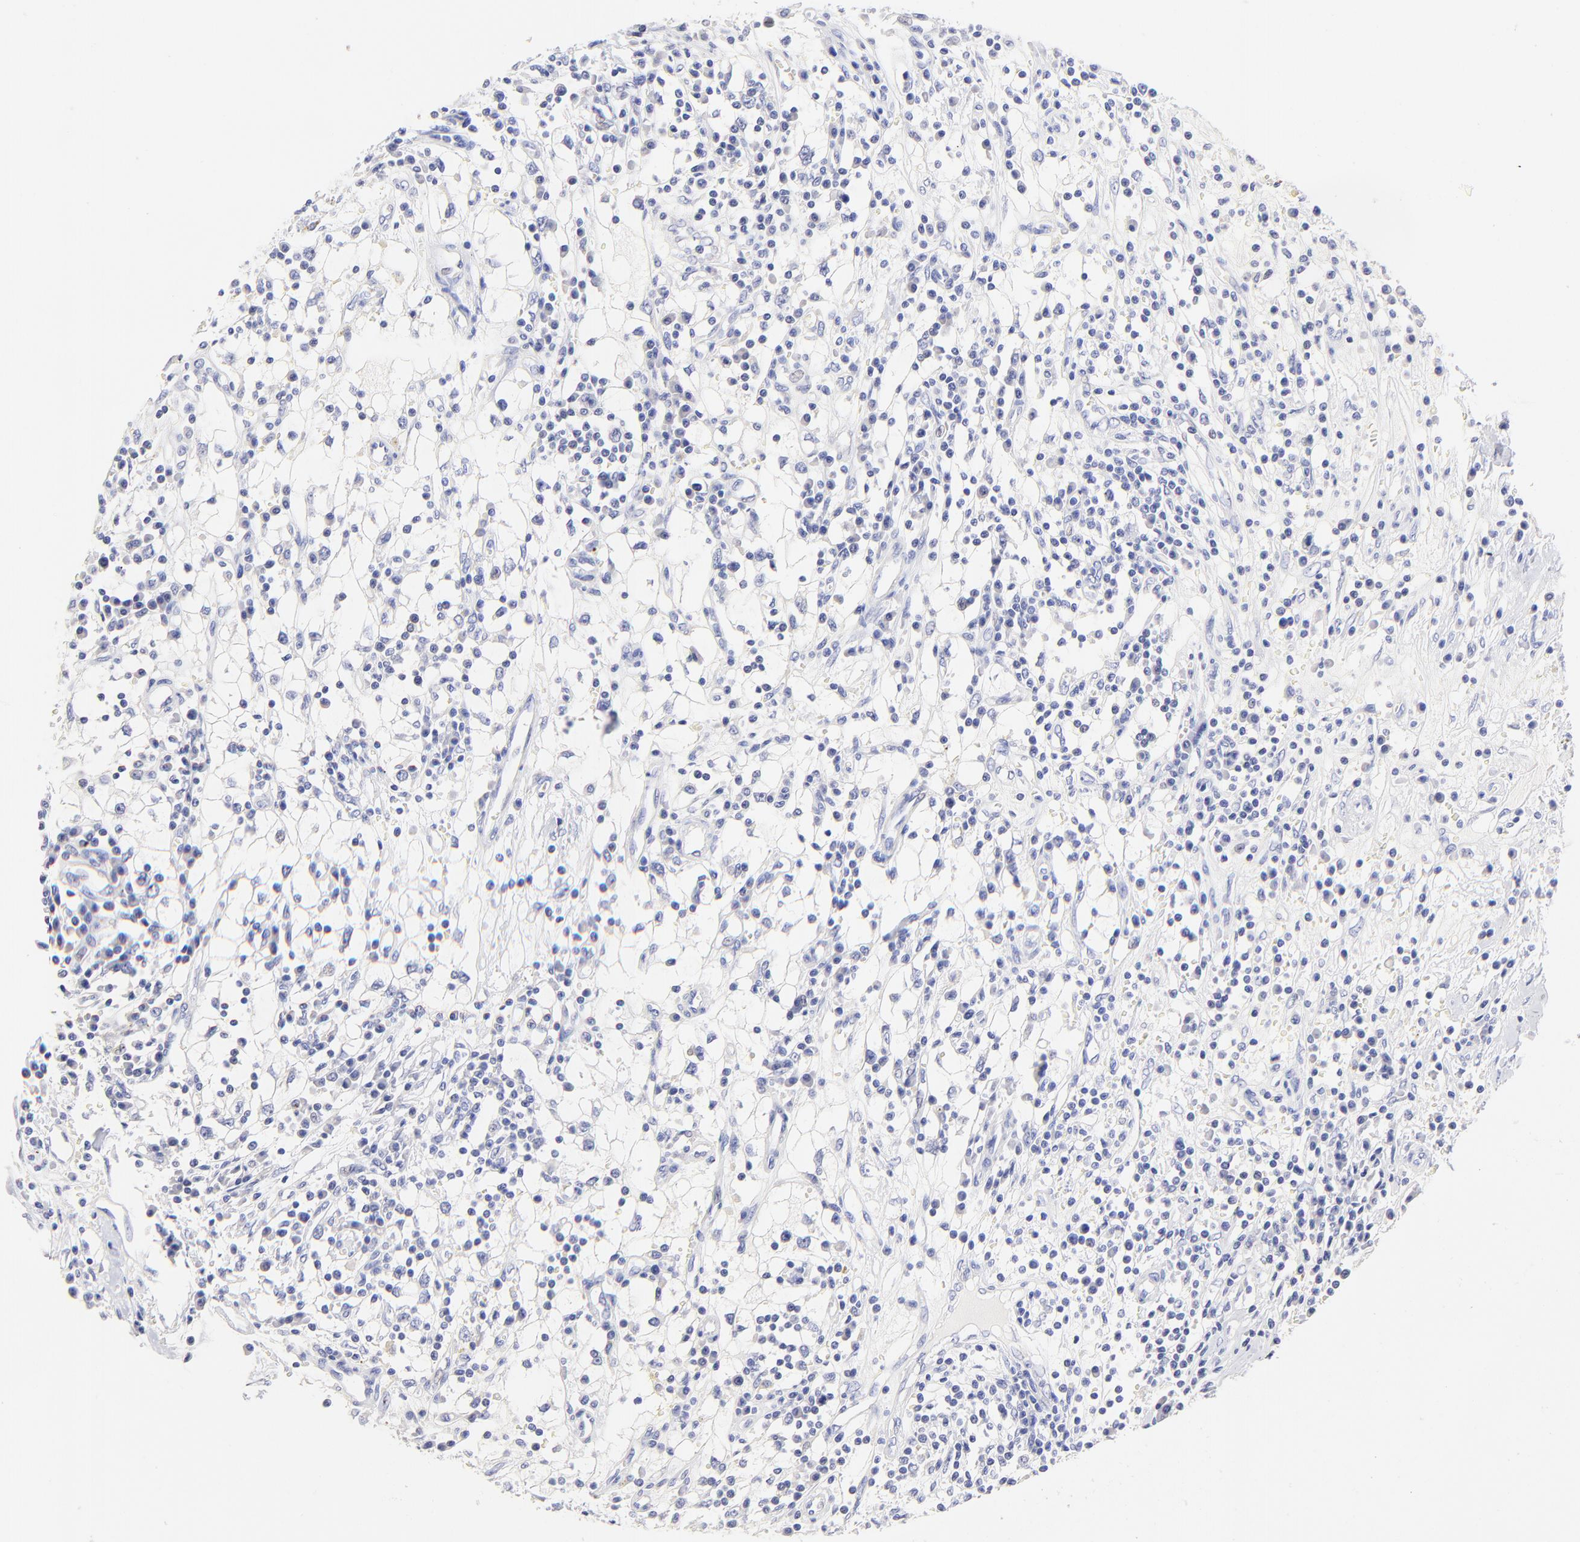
{"staining": {"intensity": "negative", "quantity": "none", "location": "none"}, "tissue": "renal cancer", "cell_type": "Tumor cells", "image_type": "cancer", "snomed": [{"axis": "morphology", "description": "Adenocarcinoma, NOS"}, {"axis": "topography", "description": "Kidney"}], "caption": "Tumor cells show no significant staining in adenocarcinoma (renal). Nuclei are stained in blue.", "gene": "RAB3A", "patient": {"sex": "male", "age": 82}}